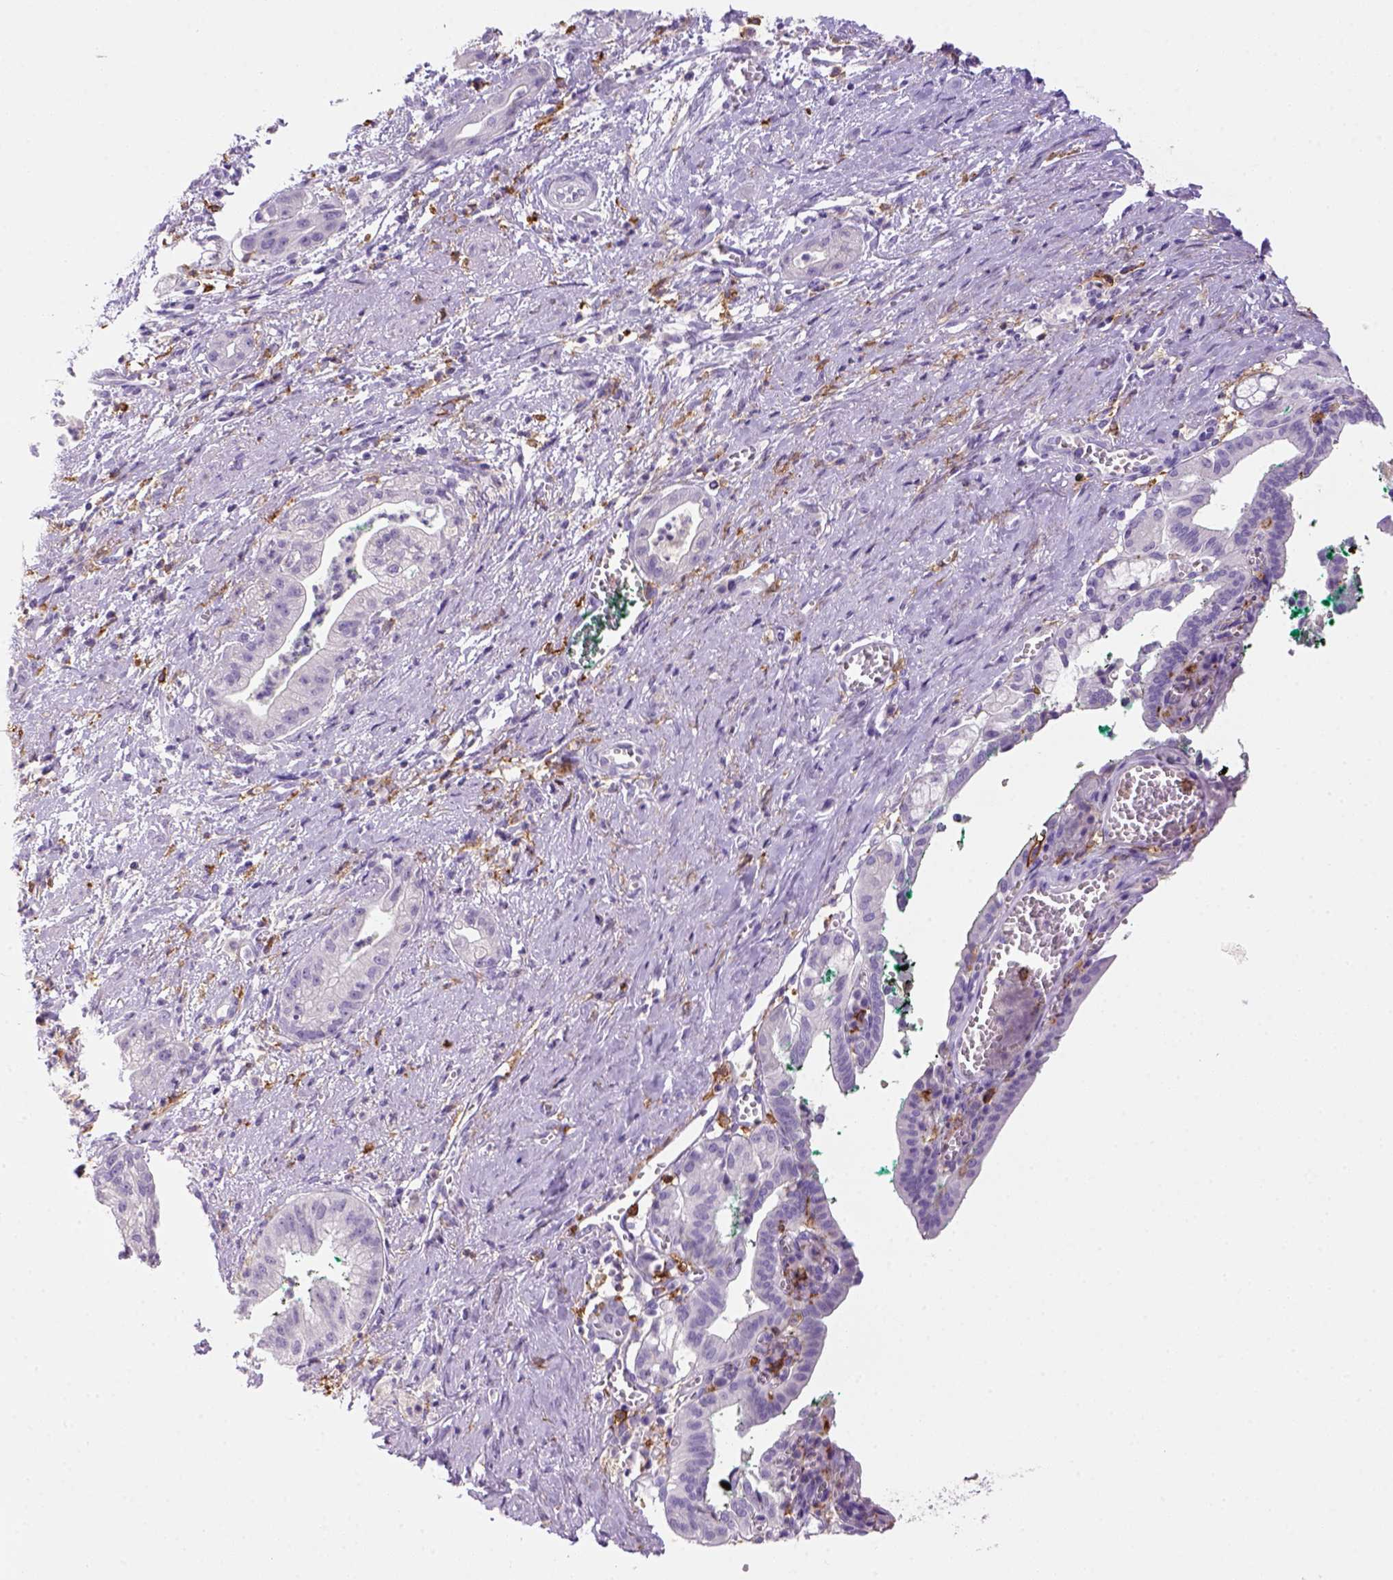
{"staining": {"intensity": "negative", "quantity": "none", "location": "none"}, "tissue": "pancreatic cancer", "cell_type": "Tumor cells", "image_type": "cancer", "snomed": [{"axis": "morphology", "description": "Normal tissue, NOS"}, {"axis": "morphology", "description": "Adenocarcinoma, NOS"}, {"axis": "topography", "description": "Lymph node"}, {"axis": "topography", "description": "Pancreas"}], "caption": "Immunohistochemical staining of human pancreatic cancer (adenocarcinoma) displays no significant positivity in tumor cells. (DAB immunohistochemistry visualized using brightfield microscopy, high magnification).", "gene": "CD14", "patient": {"sex": "female", "age": 58}}